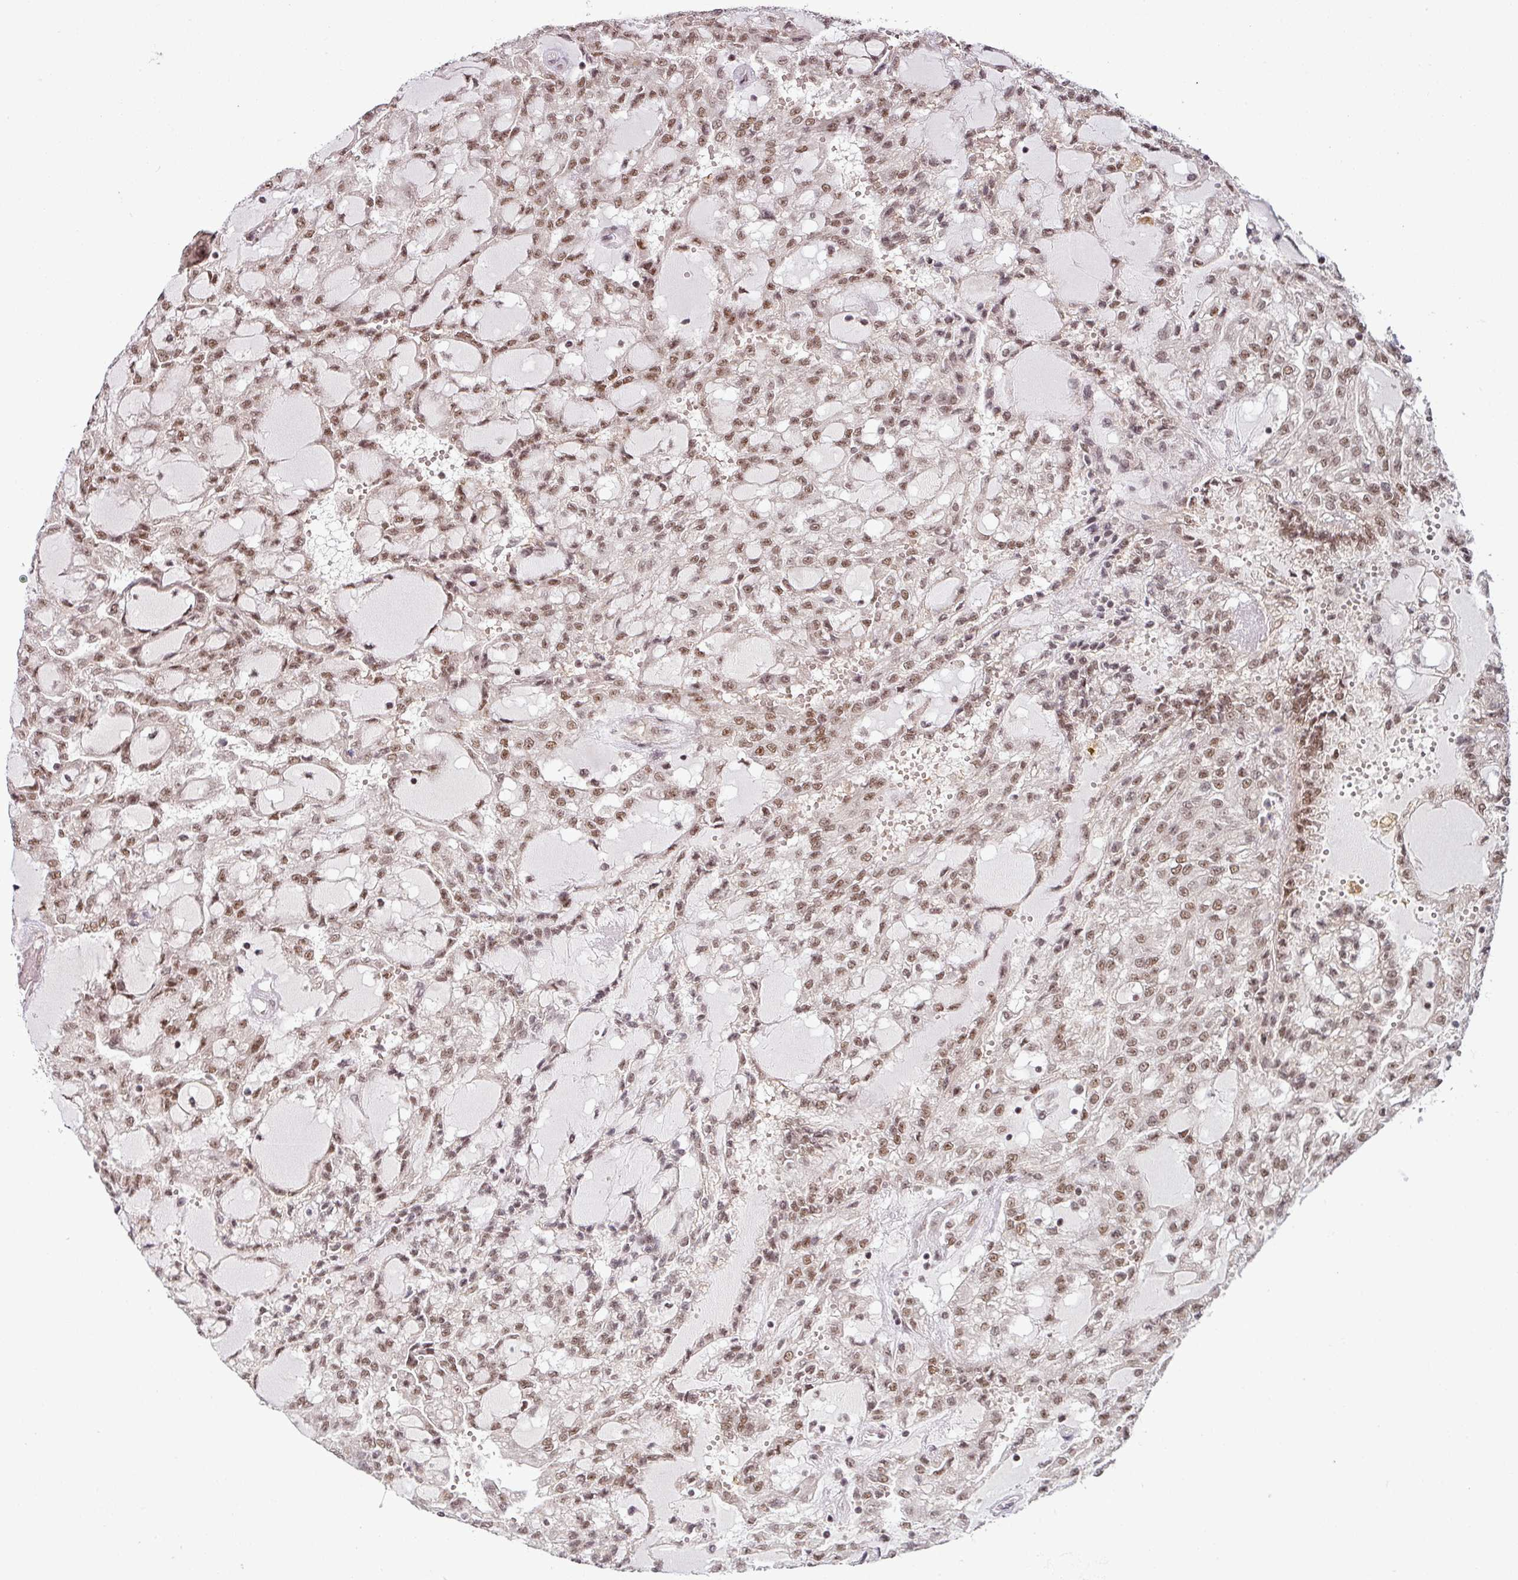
{"staining": {"intensity": "moderate", "quantity": ">75%", "location": "nuclear"}, "tissue": "renal cancer", "cell_type": "Tumor cells", "image_type": "cancer", "snomed": [{"axis": "morphology", "description": "Adenocarcinoma, NOS"}, {"axis": "topography", "description": "Kidney"}], "caption": "A brown stain labels moderate nuclear expression of a protein in adenocarcinoma (renal) tumor cells. The staining was performed using DAB (3,3'-diaminobenzidine) to visualize the protein expression in brown, while the nuclei were stained in blue with hematoxylin (Magnification: 20x).", "gene": "PHF23", "patient": {"sex": "male", "age": 63}}